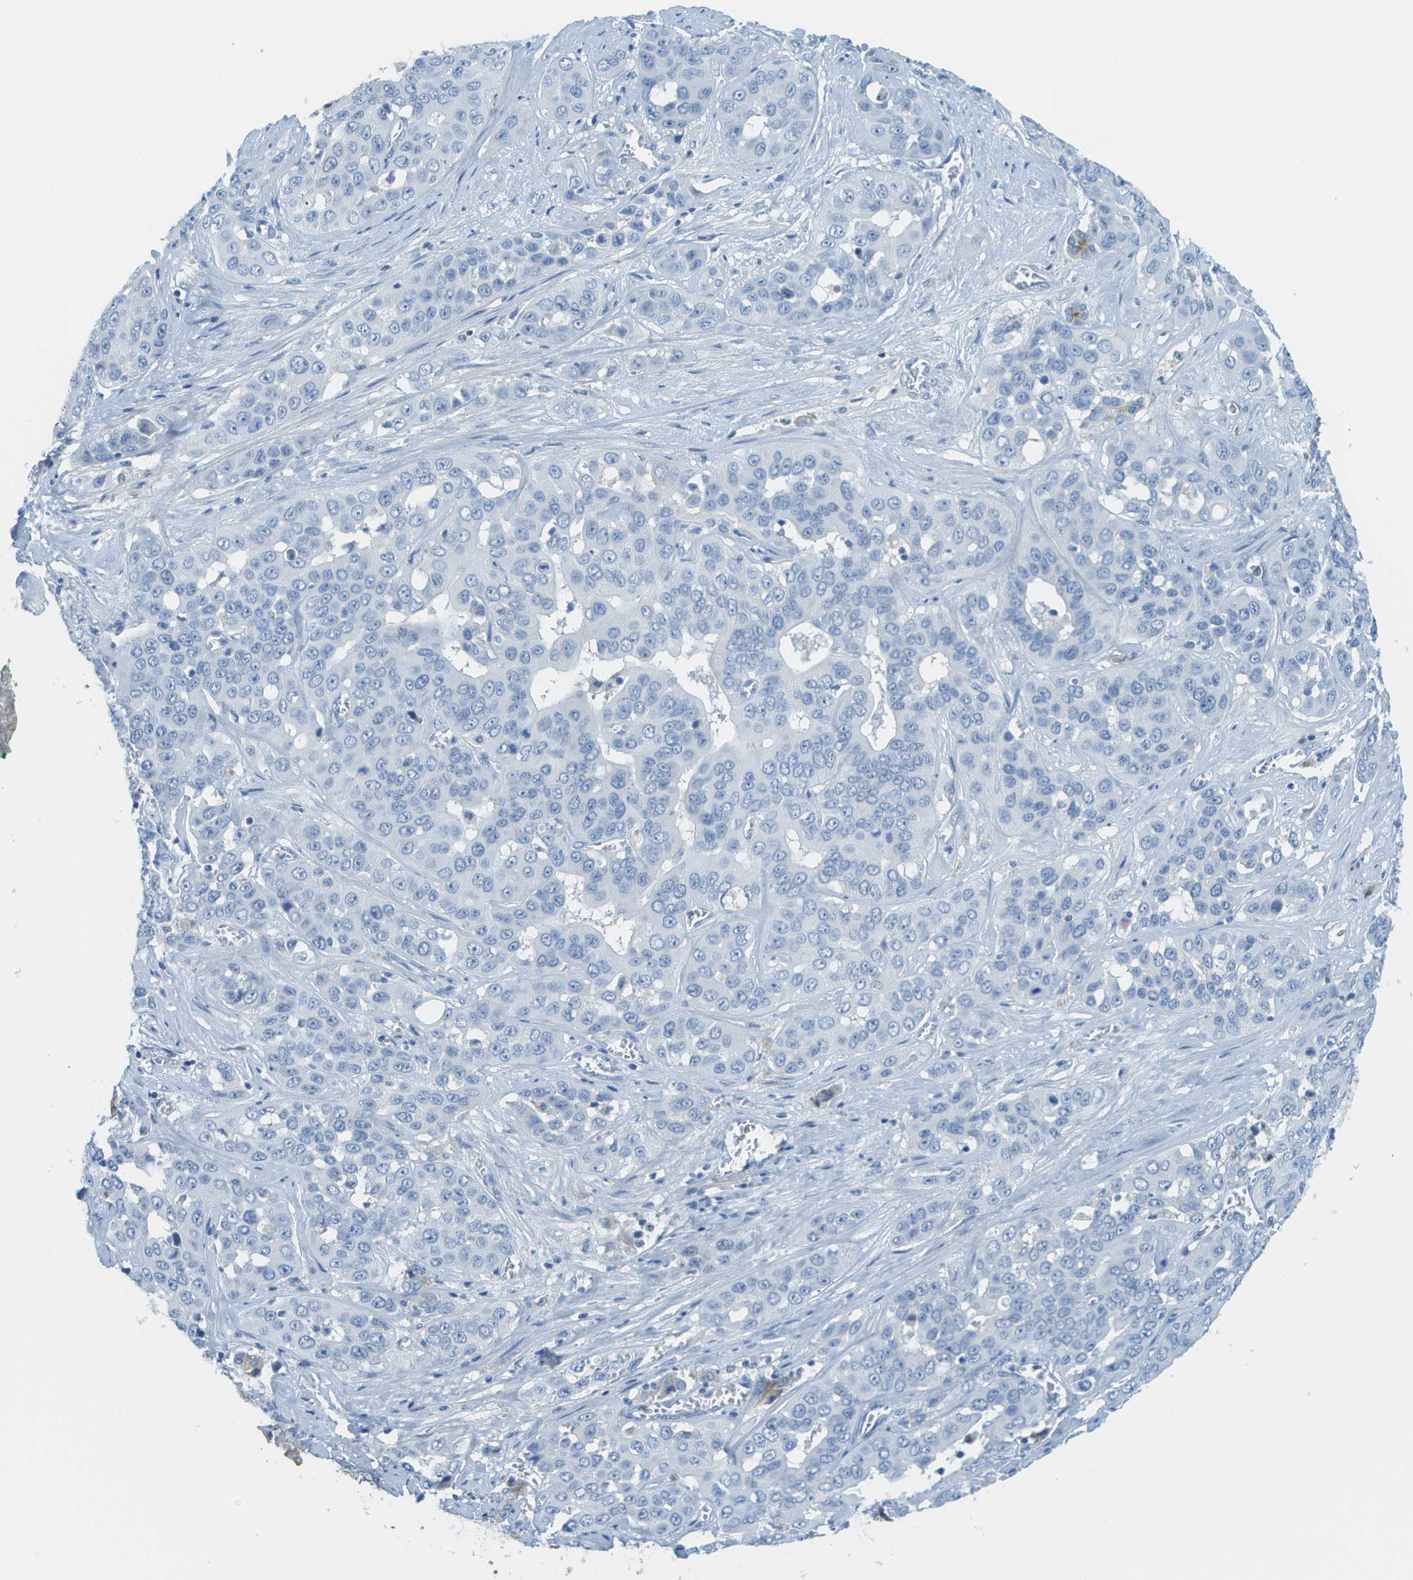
{"staining": {"intensity": "negative", "quantity": "none", "location": "none"}, "tissue": "liver cancer", "cell_type": "Tumor cells", "image_type": "cancer", "snomed": [{"axis": "morphology", "description": "Cholangiocarcinoma"}, {"axis": "topography", "description": "Liver"}], "caption": "Immunohistochemistry of liver cholangiocarcinoma exhibits no expression in tumor cells. (Brightfield microscopy of DAB (3,3'-diaminobenzidine) IHC at high magnification).", "gene": "C1S", "patient": {"sex": "female", "age": 52}}